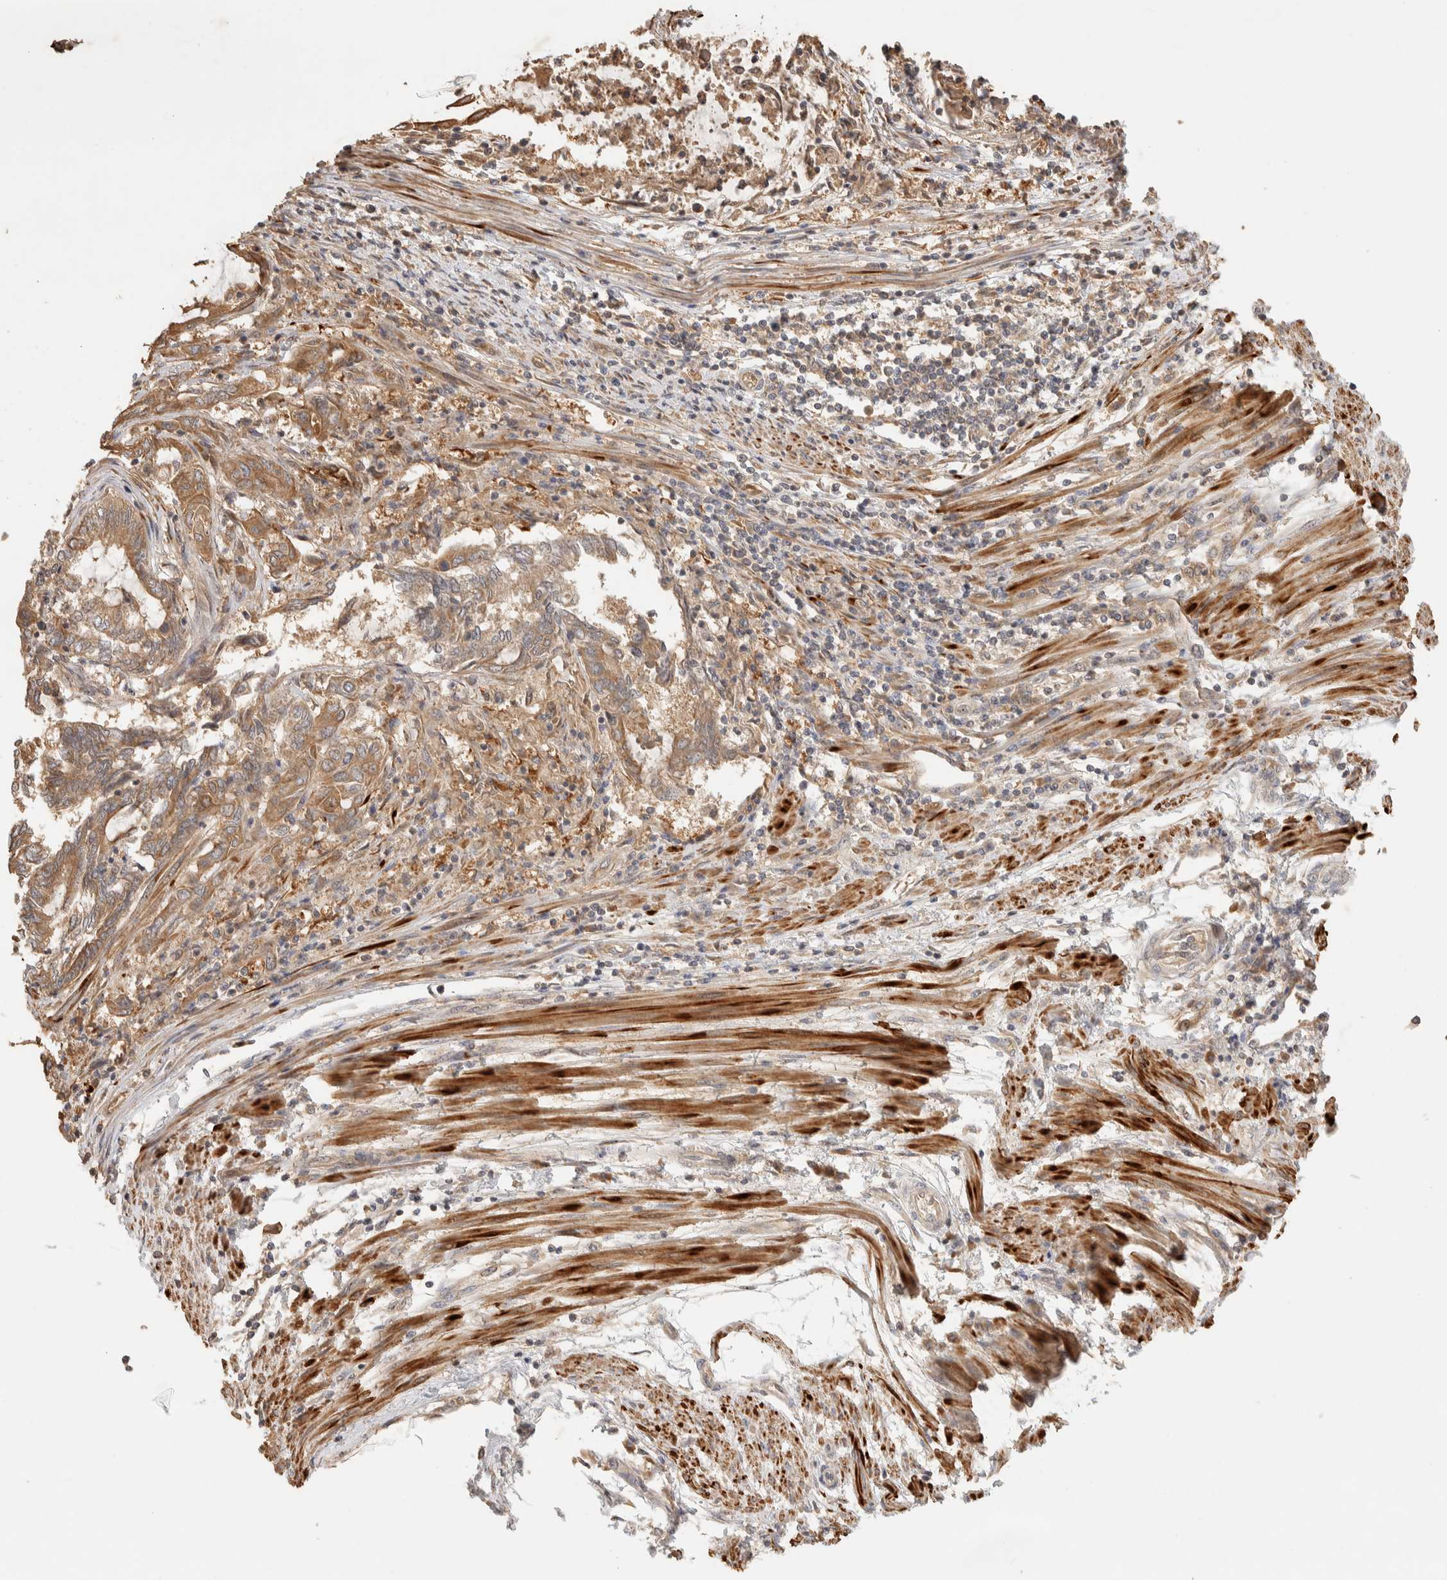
{"staining": {"intensity": "moderate", "quantity": ">75%", "location": "cytoplasmic/membranous"}, "tissue": "endometrial cancer", "cell_type": "Tumor cells", "image_type": "cancer", "snomed": [{"axis": "morphology", "description": "Adenocarcinoma, NOS"}, {"axis": "topography", "description": "Uterus"}, {"axis": "topography", "description": "Endometrium"}], "caption": "Immunohistochemistry micrograph of human endometrial adenocarcinoma stained for a protein (brown), which shows medium levels of moderate cytoplasmic/membranous staining in about >75% of tumor cells.", "gene": "TTI2", "patient": {"sex": "female", "age": 70}}